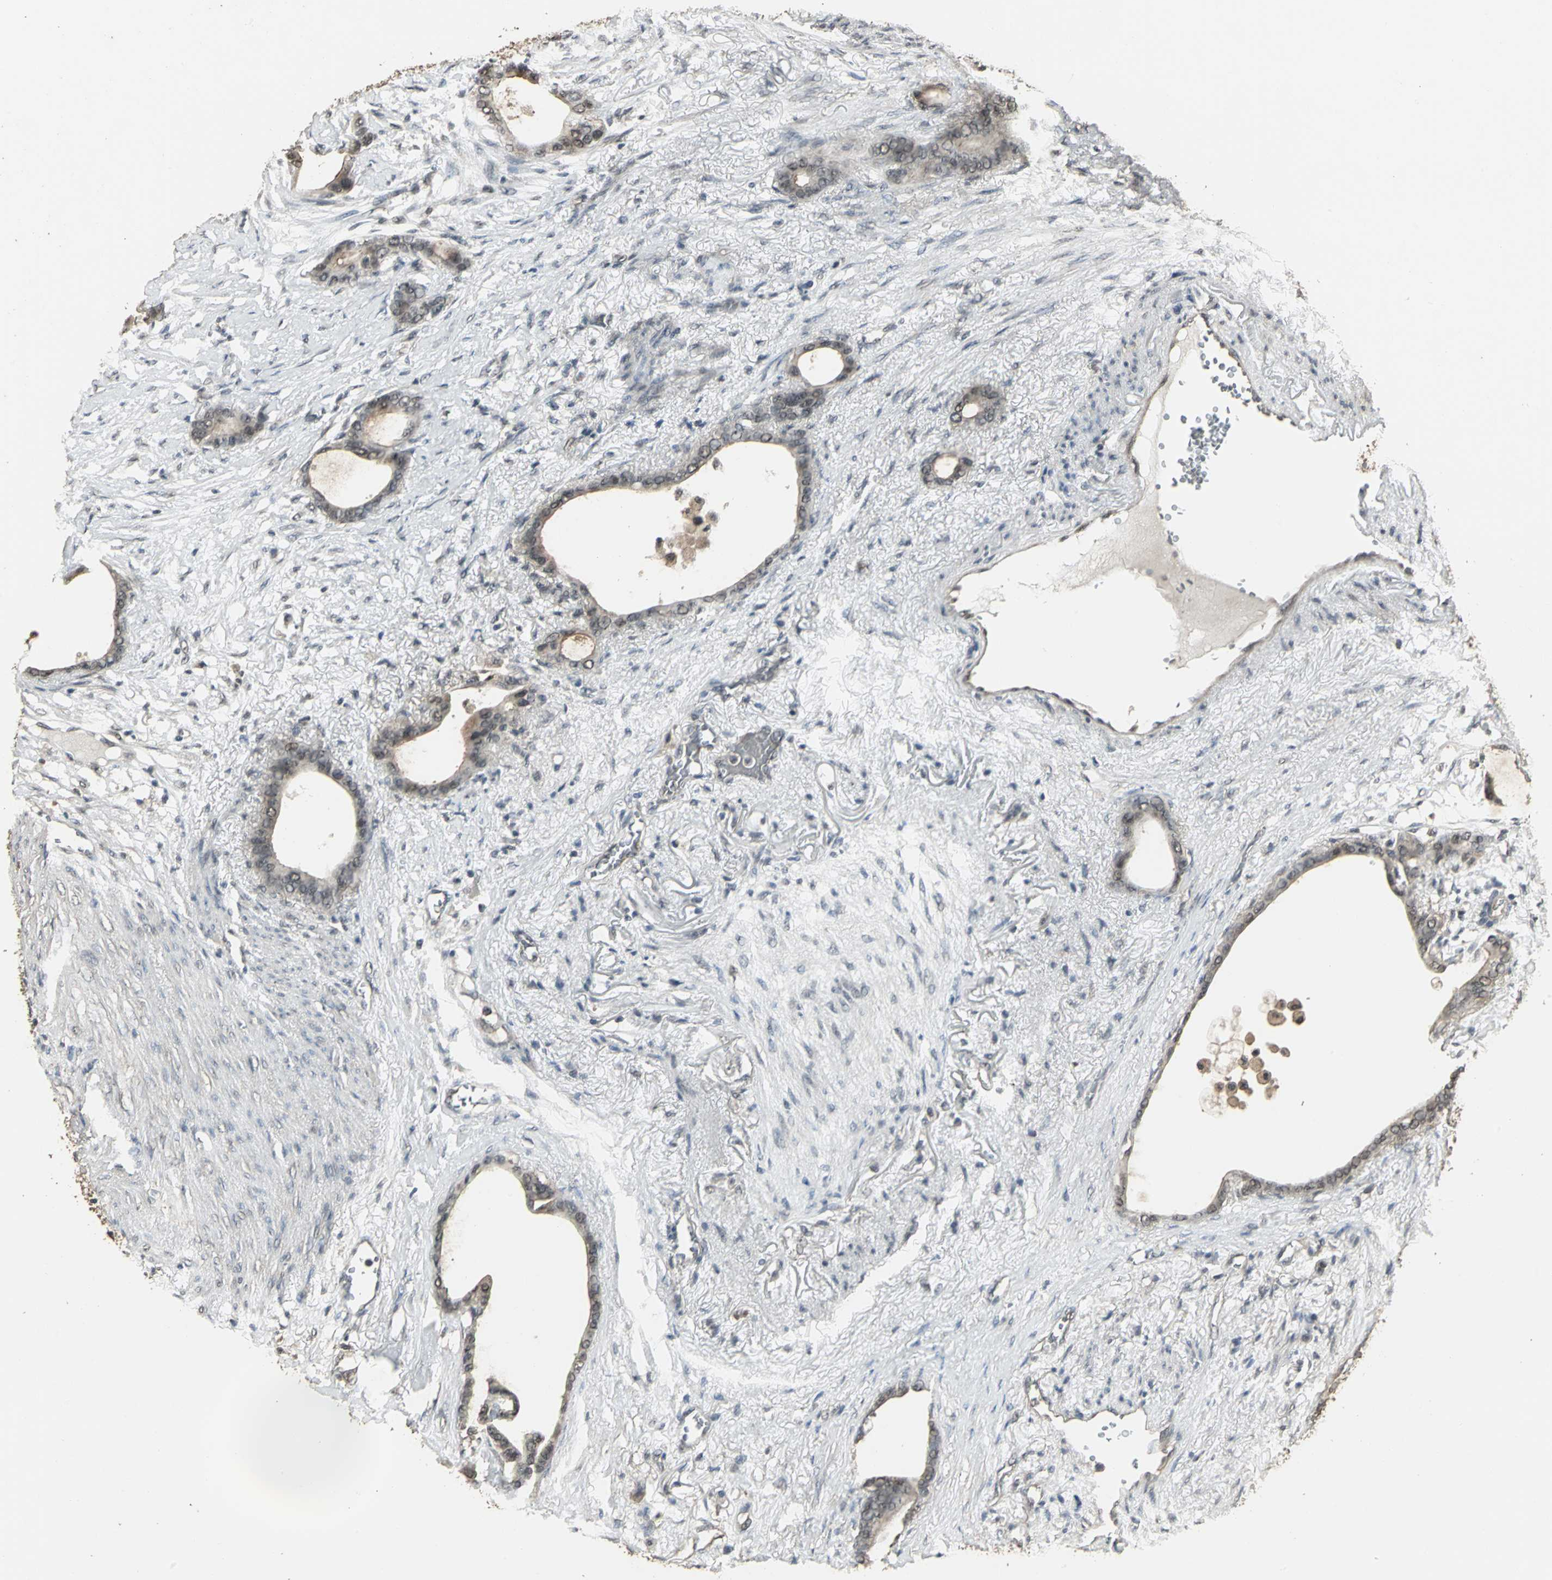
{"staining": {"intensity": "moderate", "quantity": ">75%", "location": "cytoplasmic/membranous"}, "tissue": "stomach cancer", "cell_type": "Tumor cells", "image_type": "cancer", "snomed": [{"axis": "morphology", "description": "Adenocarcinoma, NOS"}, {"axis": "topography", "description": "Stomach"}], "caption": "This photomicrograph displays IHC staining of human stomach cancer (adenocarcinoma), with medium moderate cytoplasmic/membranous expression in approximately >75% of tumor cells.", "gene": "UCHL5", "patient": {"sex": "female", "age": 75}}